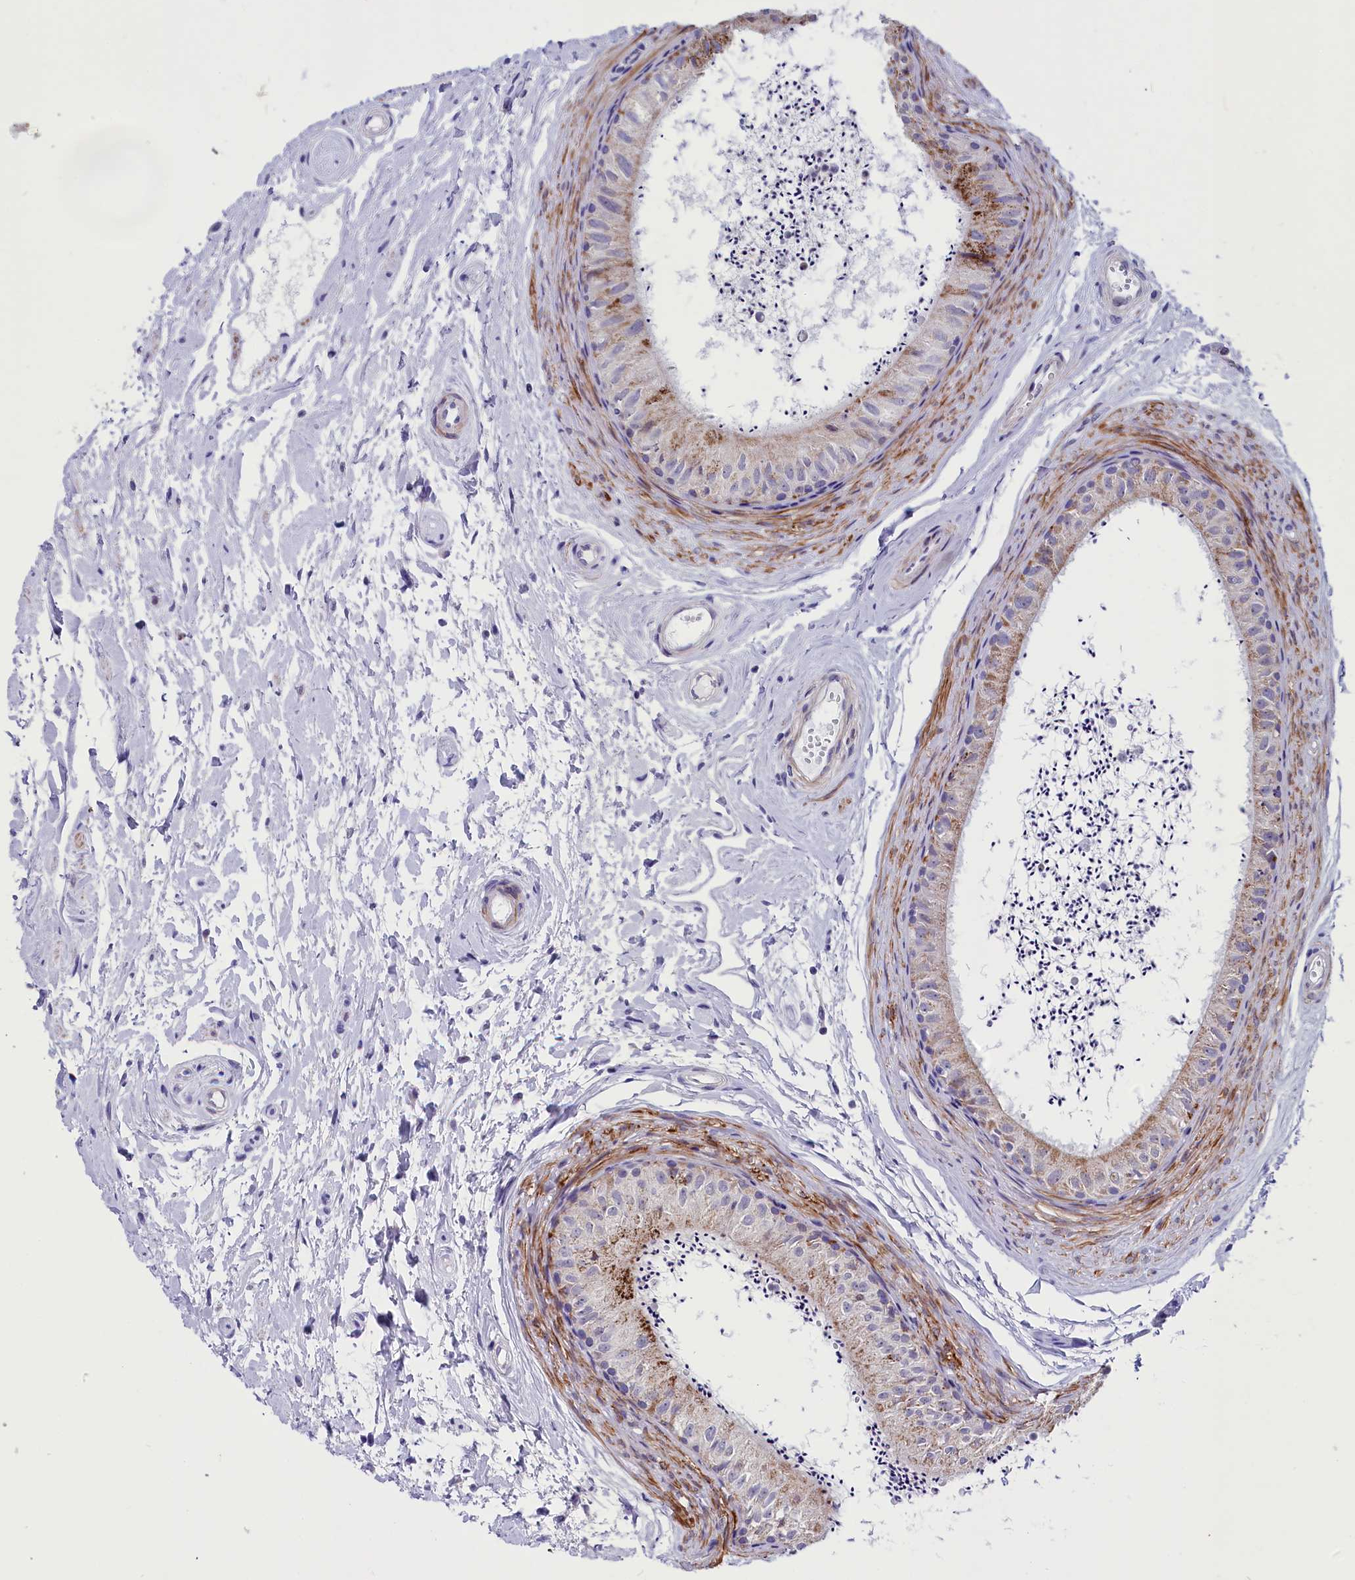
{"staining": {"intensity": "weak", "quantity": "25%-75%", "location": "cytoplasmic/membranous"}, "tissue": "epididymis", "cell_type": "Glandular cells", "image_type": "normal", "snomed": [{"axis": "morphology", "description": "Normal tissue, NOS"}, {"axis": "topography", "description": "Epididymis"}], "caption": "Glandular cells display low levels of weak cytoplasmic/membranous positivity in about 25%-75% of cells in normal human epididymis. The protein is stained brown, and the nuclei are stained in blue (DAB (3,3'-diaminobenzidine) IHC with brightfield microscopy, high magnification).", "gene": "SCD5", "patient": {"sex": "male", "age": 56}}